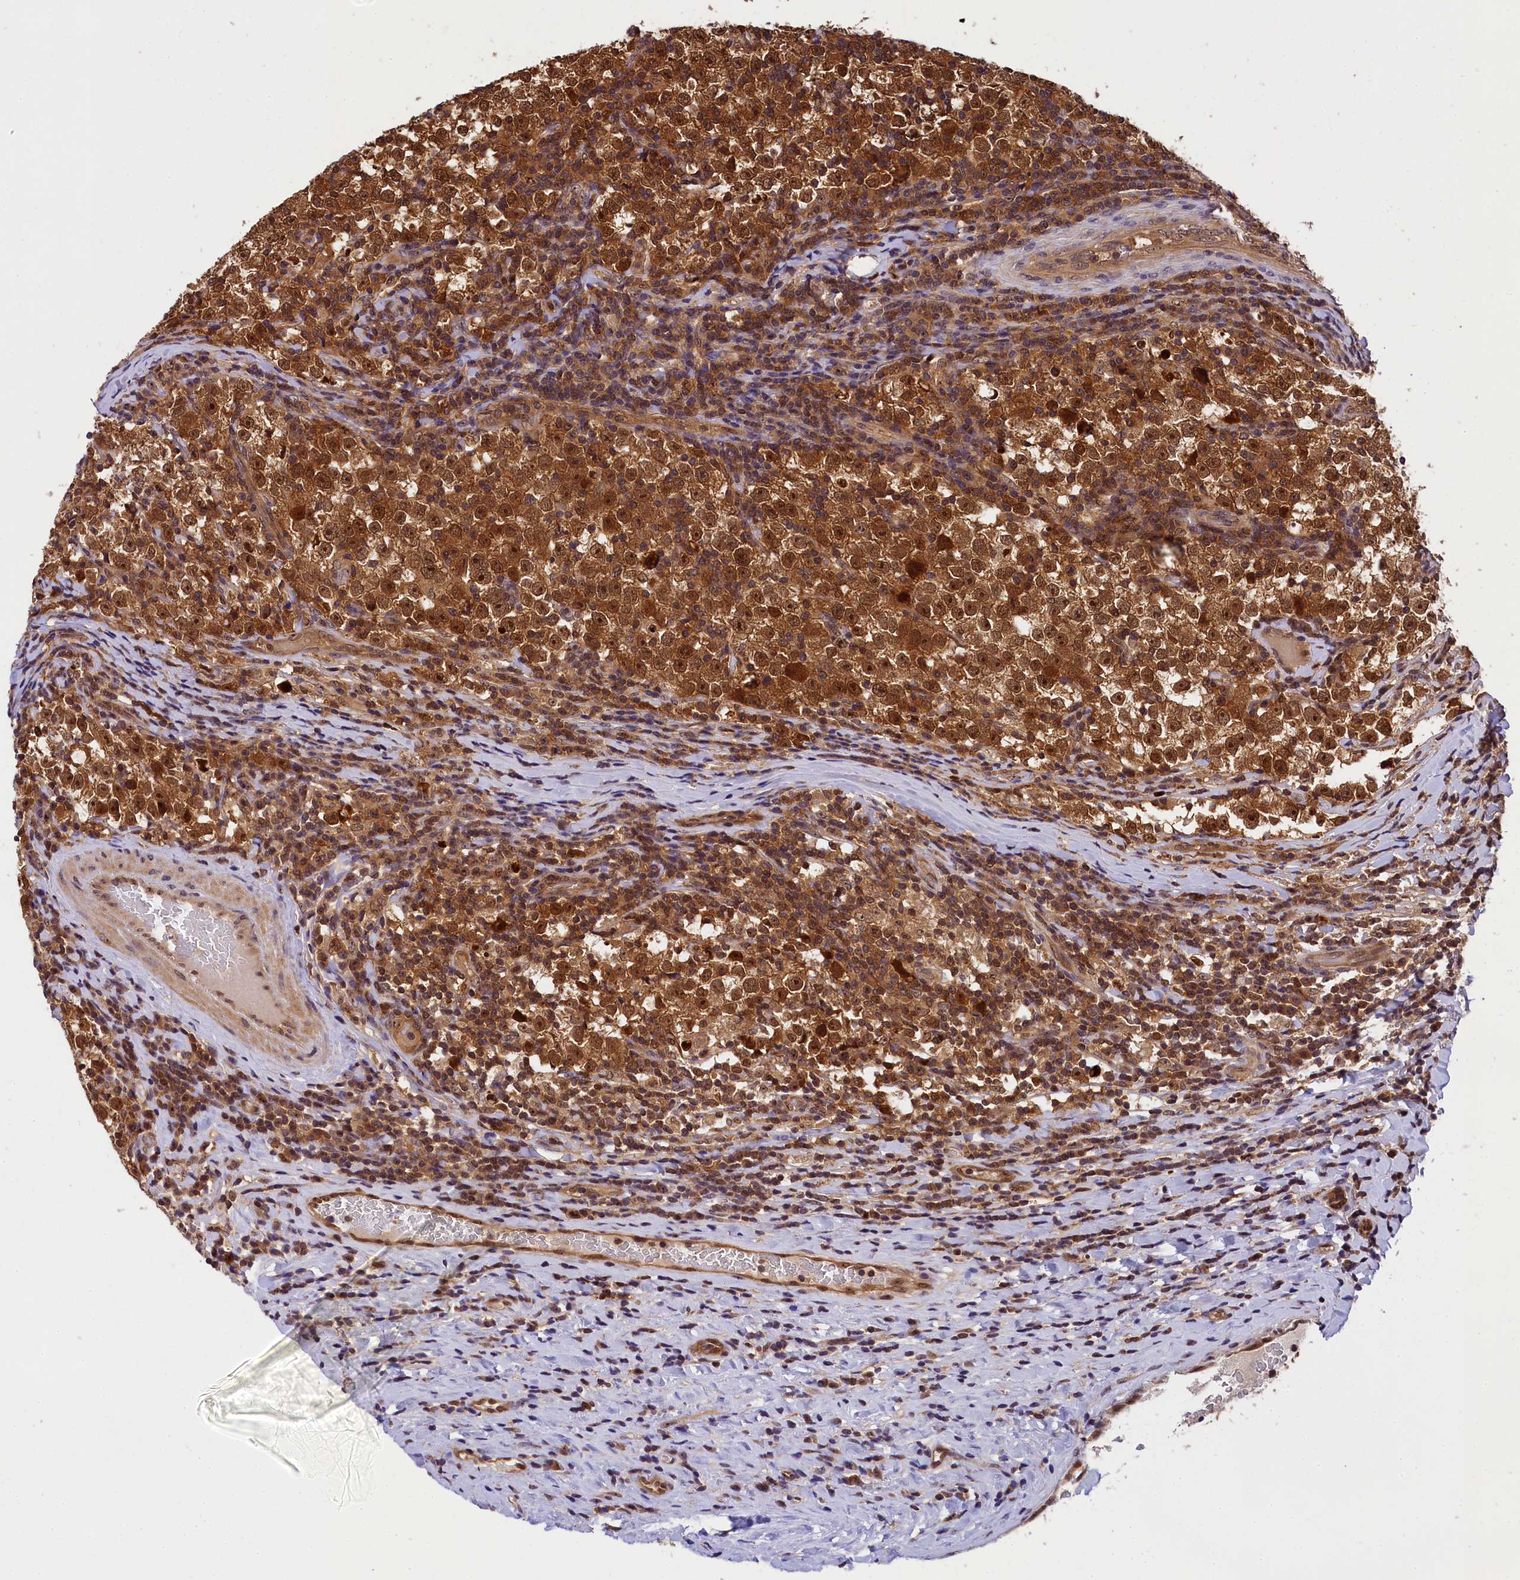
{"staining": {"intensity": "strong", "quantity": ">75%", "location": "cytoplasmic/membranous,nuclear"}, "tissue": "testis cancer", "cell_type": "Tumor cells", "image_type": "cancer", "snomed": [{"axis": "morphology", "description": "Normal tissue, NOS"}, {"axis": "morphology", "description": "Seminoma, NOS"}, {"axis": "topography", "description": "Testis"}], "caption": "A brown stain highlights strong cytoplasmic/membranous and nuclear expression of a protein in seminoma (testis) tumor cells. (DAB IHC with brightfield microscopy, high magnification).", "gene": "EIF6", "patient": {"sex": "male", "age": 43}}